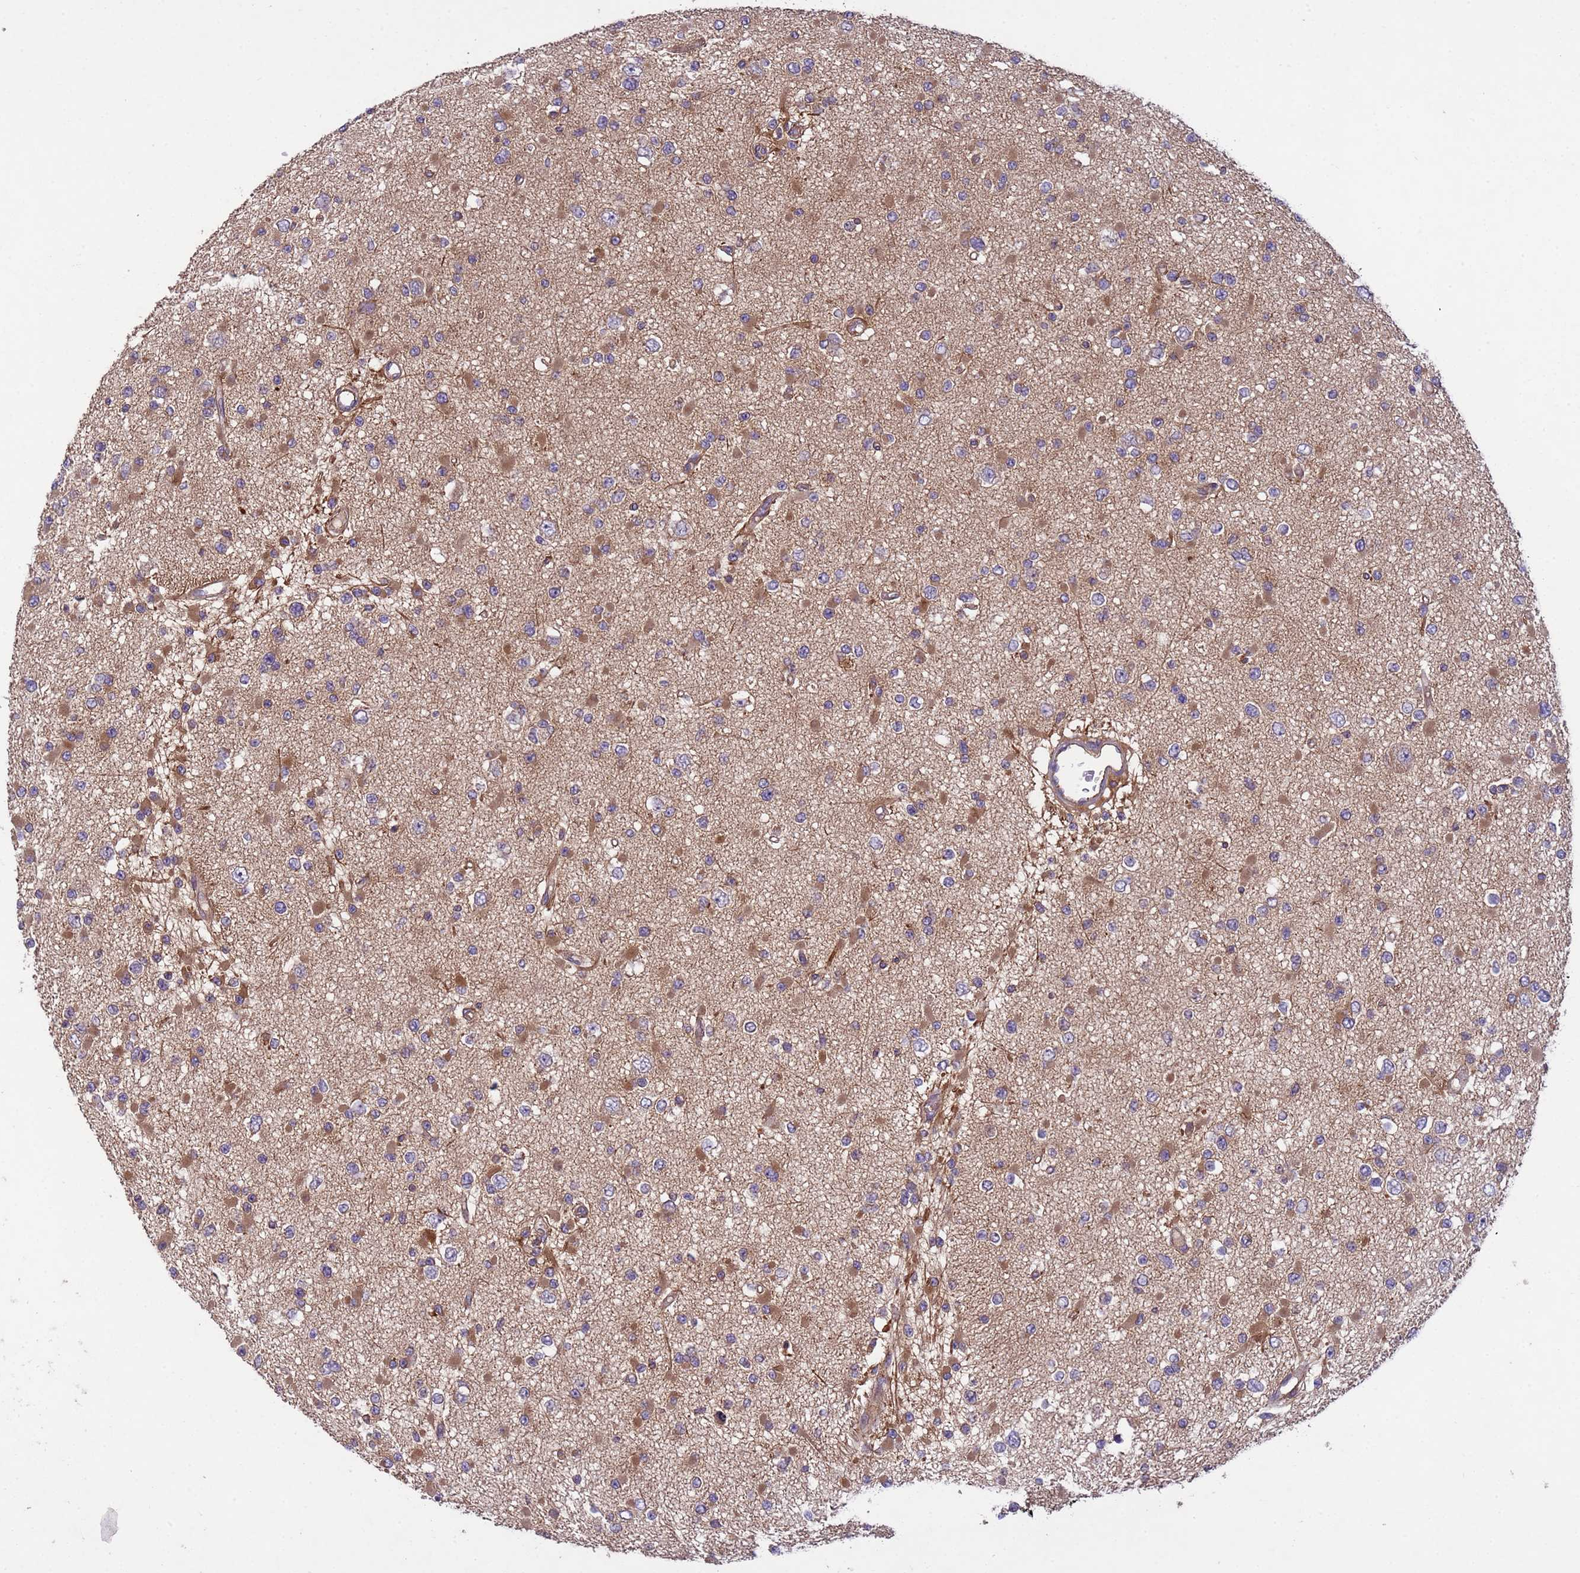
{"staining": {"intensity": "moderate", "quantity": "25%-75%", "location": "cytoplasmic/membranous"}, "tissue": "glioma", "cell_type": "Tumor cells", "image_type": "cancer", "snomed": [{"axis": "morphology", "description": "Glioma, malignant, Low grade"}, {"axis": "topography", "description": "Brain"}], "caption": "A medium amount of moderate cytoplasmic/membranous positivity is present in about 25%-75% of tumor cells in malignant glioma (low-grade) tissue.", "gene": "RAB10", "patient": {"sex": "female", "age": 22}}